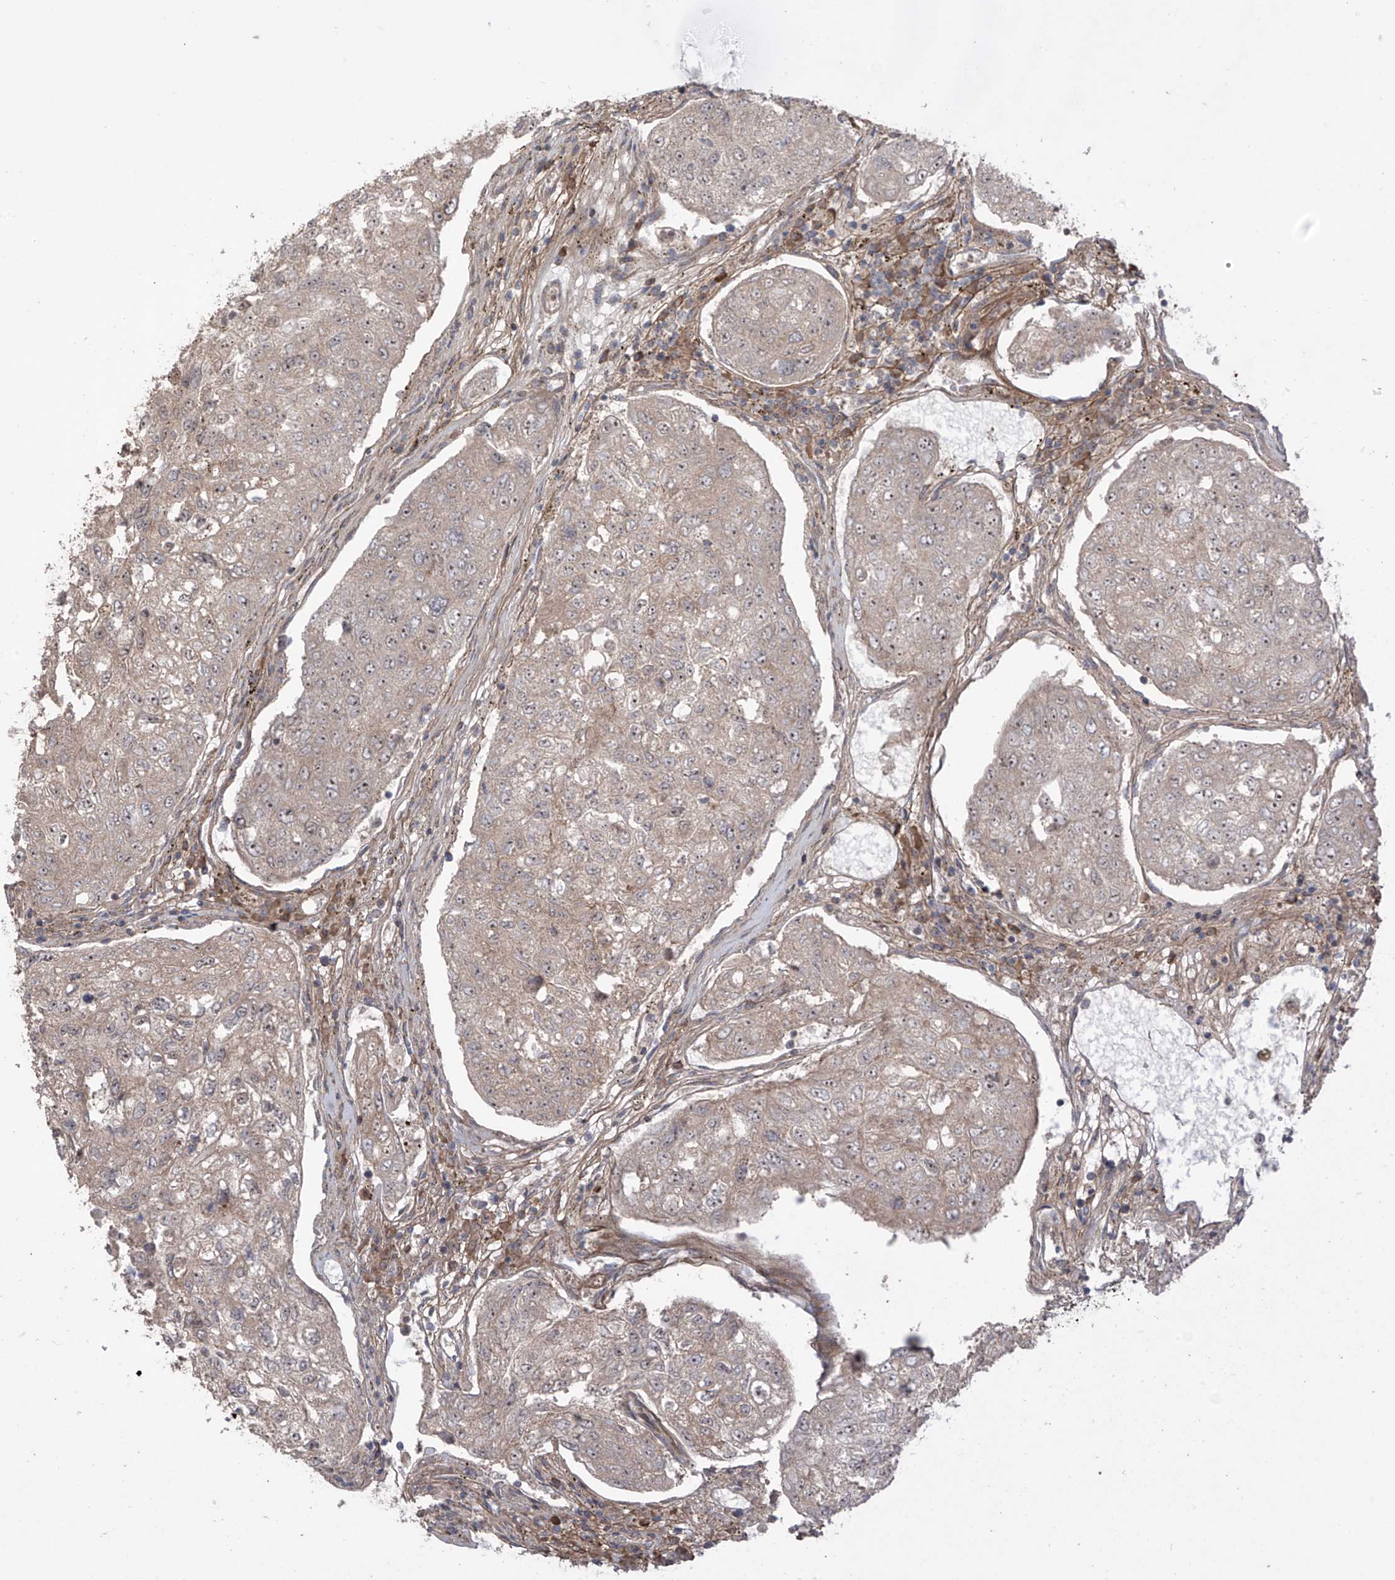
{"staining": {"intensity": "weak", "quantity": "25%-75%", "location": "cytoplasmic/membranous"}, "tissue": "urothelial cancer", "cell_type": "Tumor cells", "image_type": "cancer", "snomed": [{"axis": "morphology", "description": "Urothelial carcinoma, High grade"}, {"axis": "topography", "description": "Lymph node"}, {"axis": "topography", "description": "Urinary bladder"}], "caption": "Brown immunohistochemical staining in human urothelial cancer demonstrates weak cytoplasmic/membranous staining in approximately 25%-75% of tumor cells. (Brightfield microscopy of DAB IHC at high magnification).", "gene": "LRRC74A", "patient": {"sex": "male", "age": 51}}